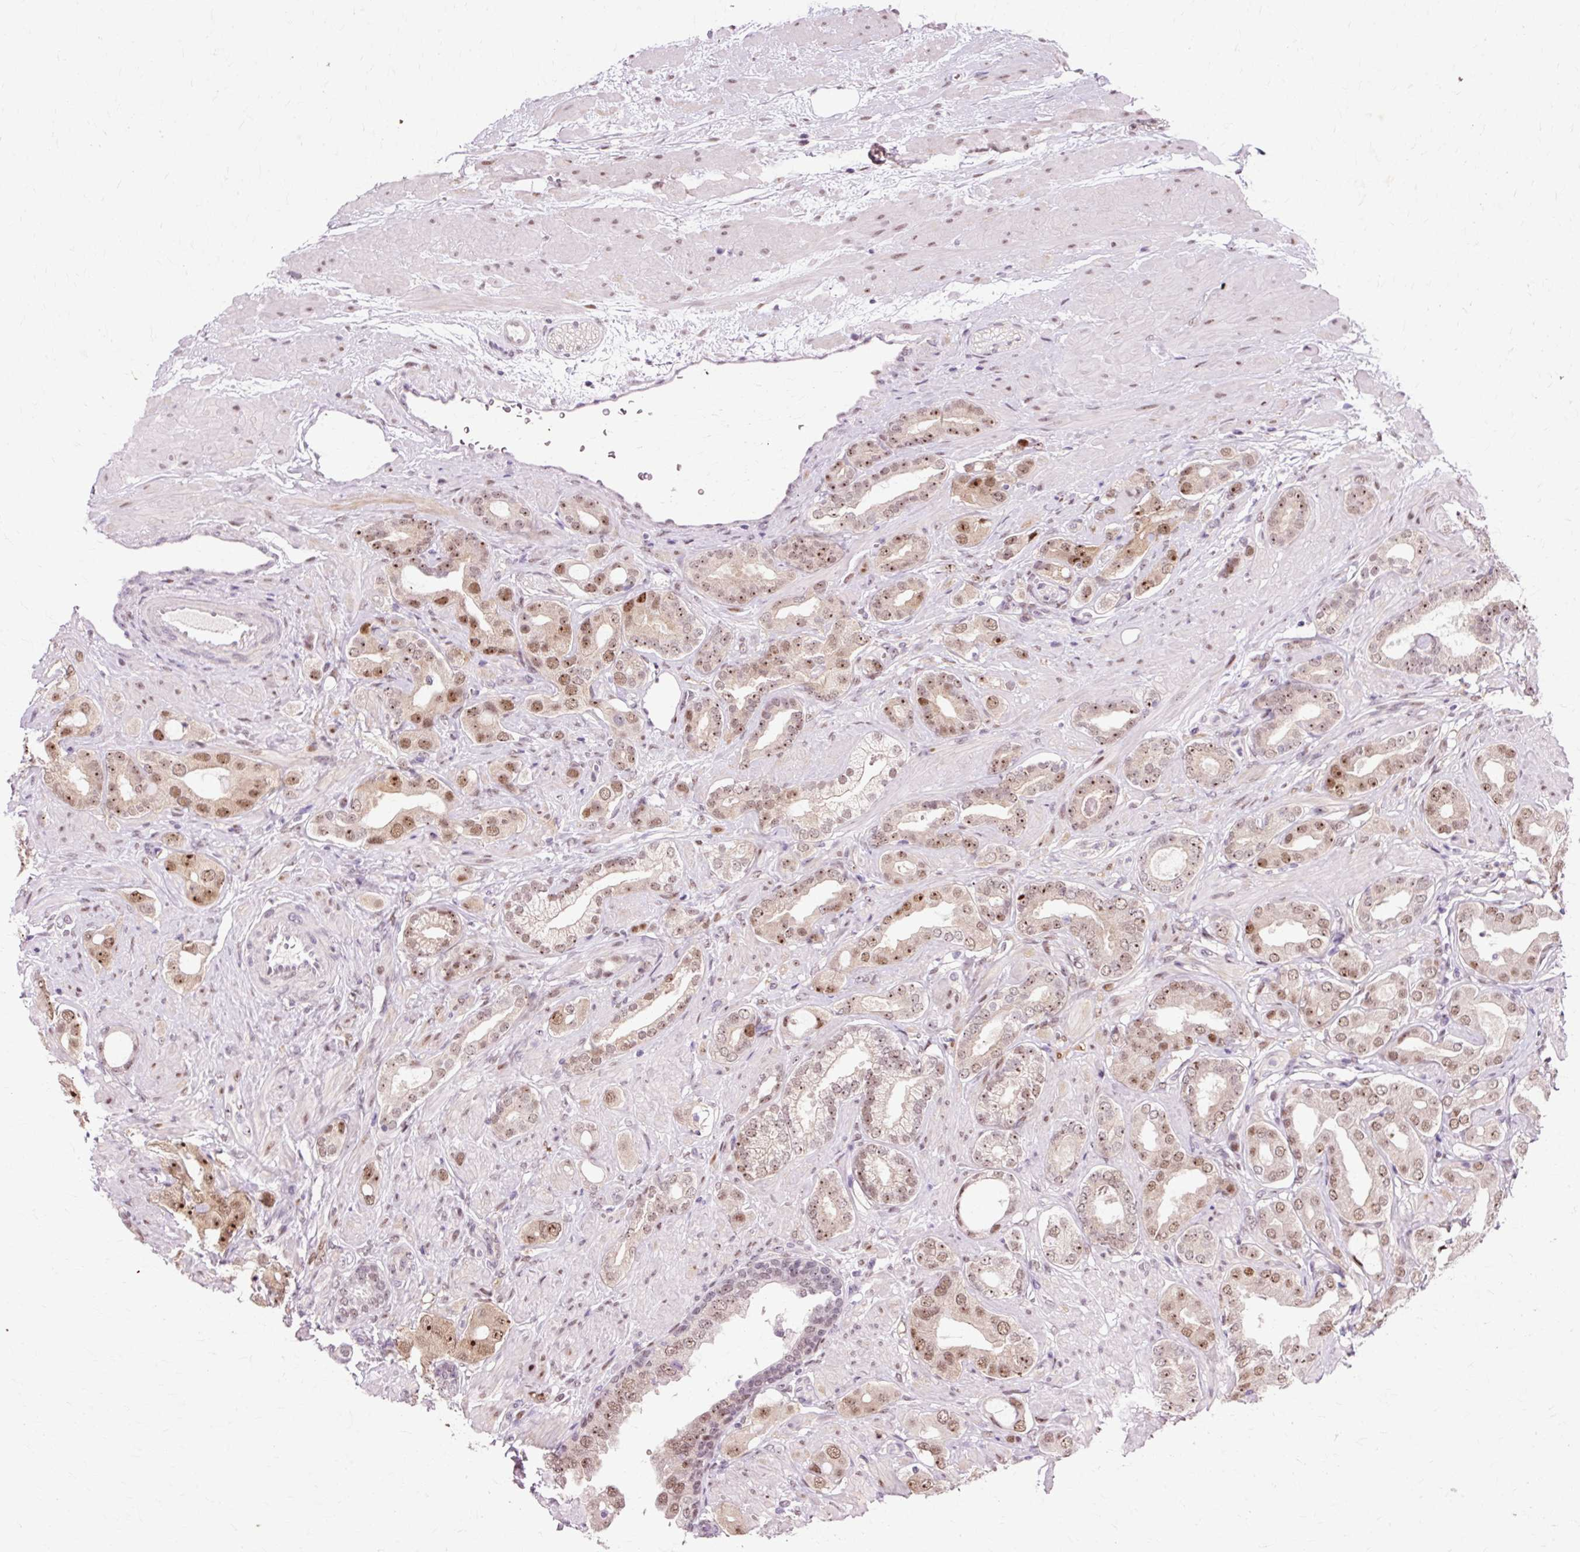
{"staining": {"intensity": "moderate", "quantity": ">75%", "location": "nuclear"}, "tissue": "prostate cancer", "cell_type": "Tumor cells", "image_type": "cancer", "snomed": [{"axis": "morphology", "description": "Adenocarcinoma, Low grade"}, {"axis": "topography", "description": "Prostate"}], "caption": "The image exhibits immunohistochemical staining of prostate cancer. There is moderate nuclear expression is seen in approximately >75% of tumor cells. The protein of interest is stained brown, and the nuclei are stained in blue (DAB IHC with brightfield microscopy, high magnification).", "gene": "MACROD2", "patient": {"sex": "male", "age": 57}}